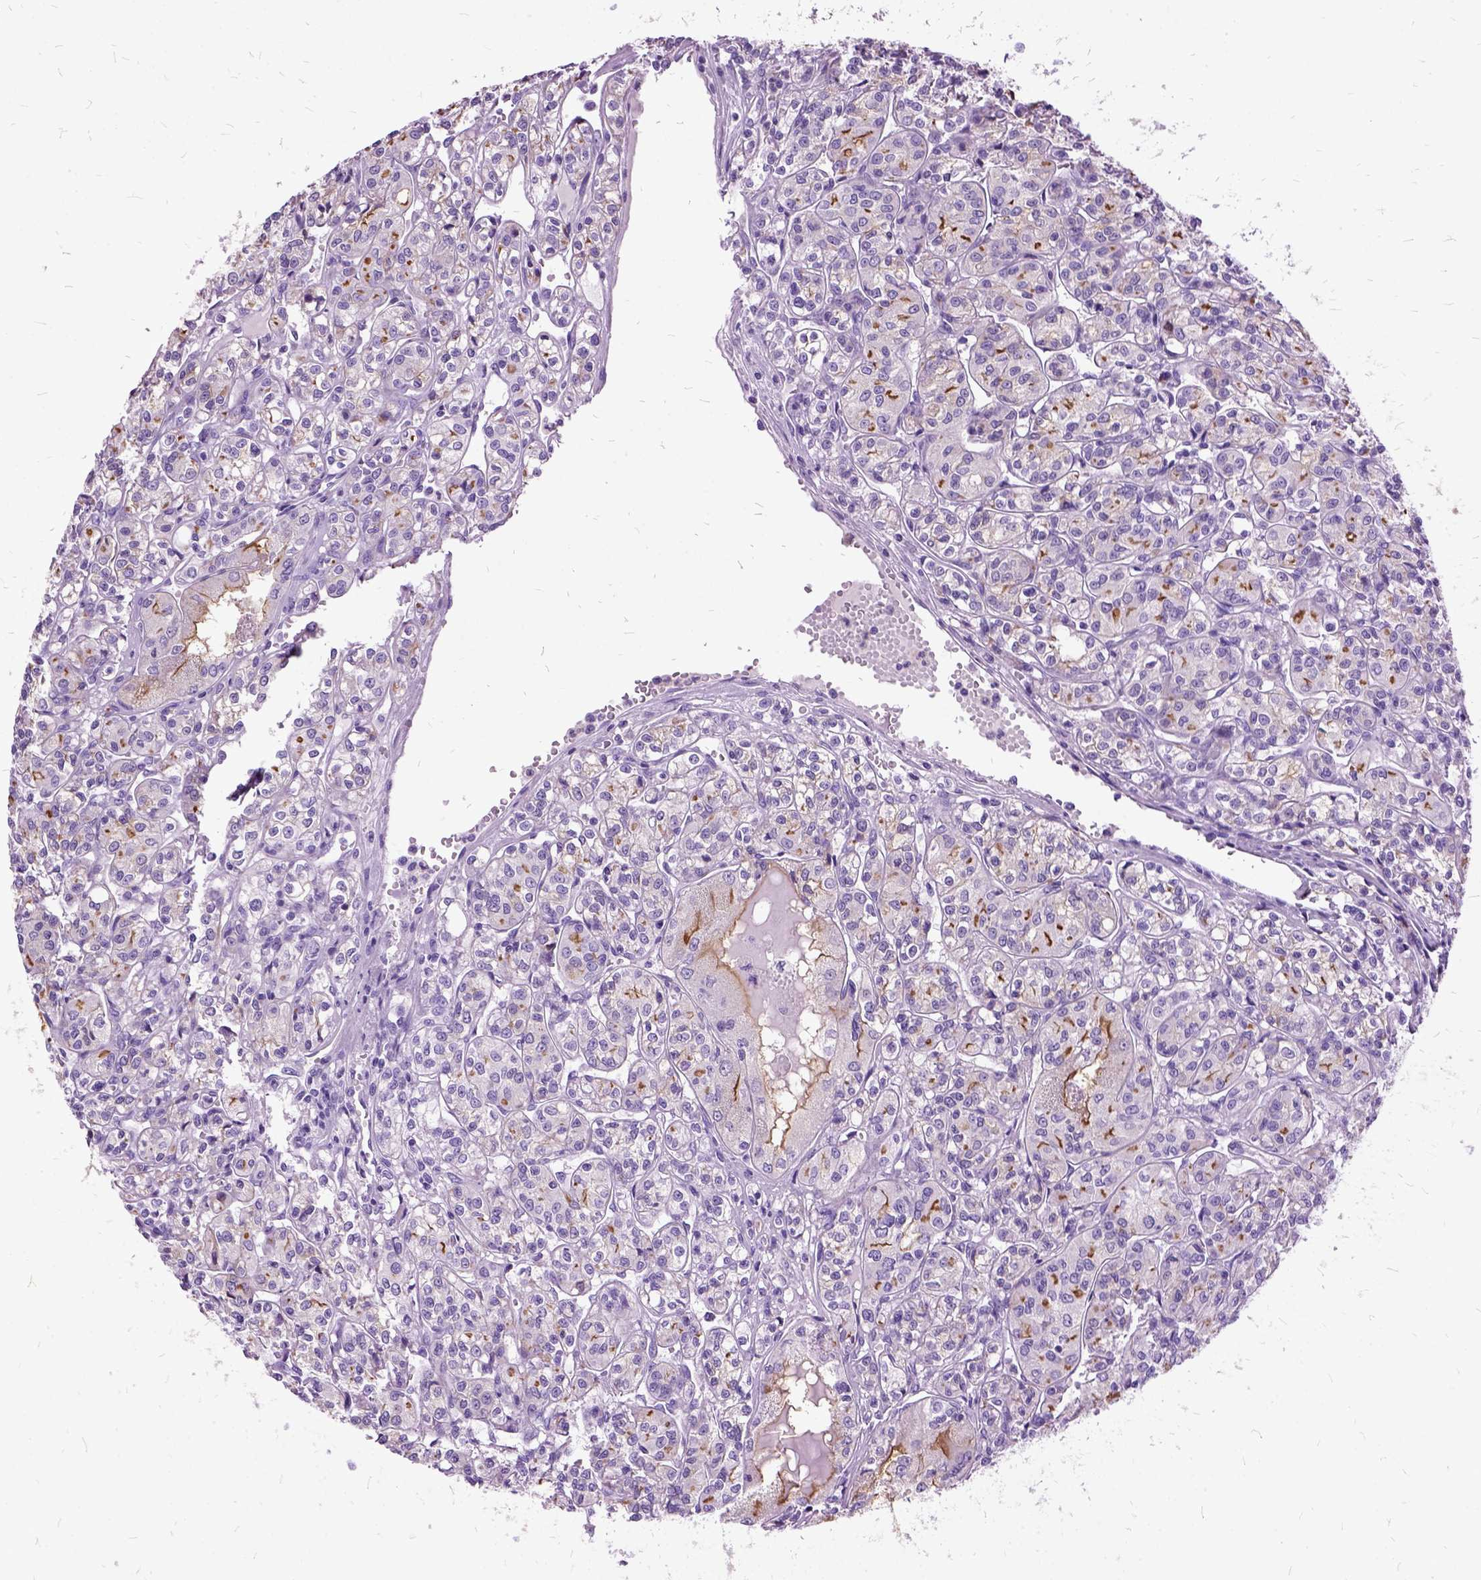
{"staining": {"intensity": "moderate", "quantity": "<25%", "location": "cytoplasmic/membranous"}, "tissue": "renal cancer", "cell_type": "Tumor cells", "image_type": "cancer", "snomed": [{"axis": "morphology", "description": "Adenocarcinoma, NOS"}, {"axis": "topography", "description": "Kidney"}], "caption": "A high-resolution image shows immunohistochemistry (IHC) staining of renal cancer (adenocarcinoma), which reveals moderate cytoplasmic/membranous expression in about <25% of tumor cells.", "gene": "MME", "patient": {"sex": "male", "age": 36}}